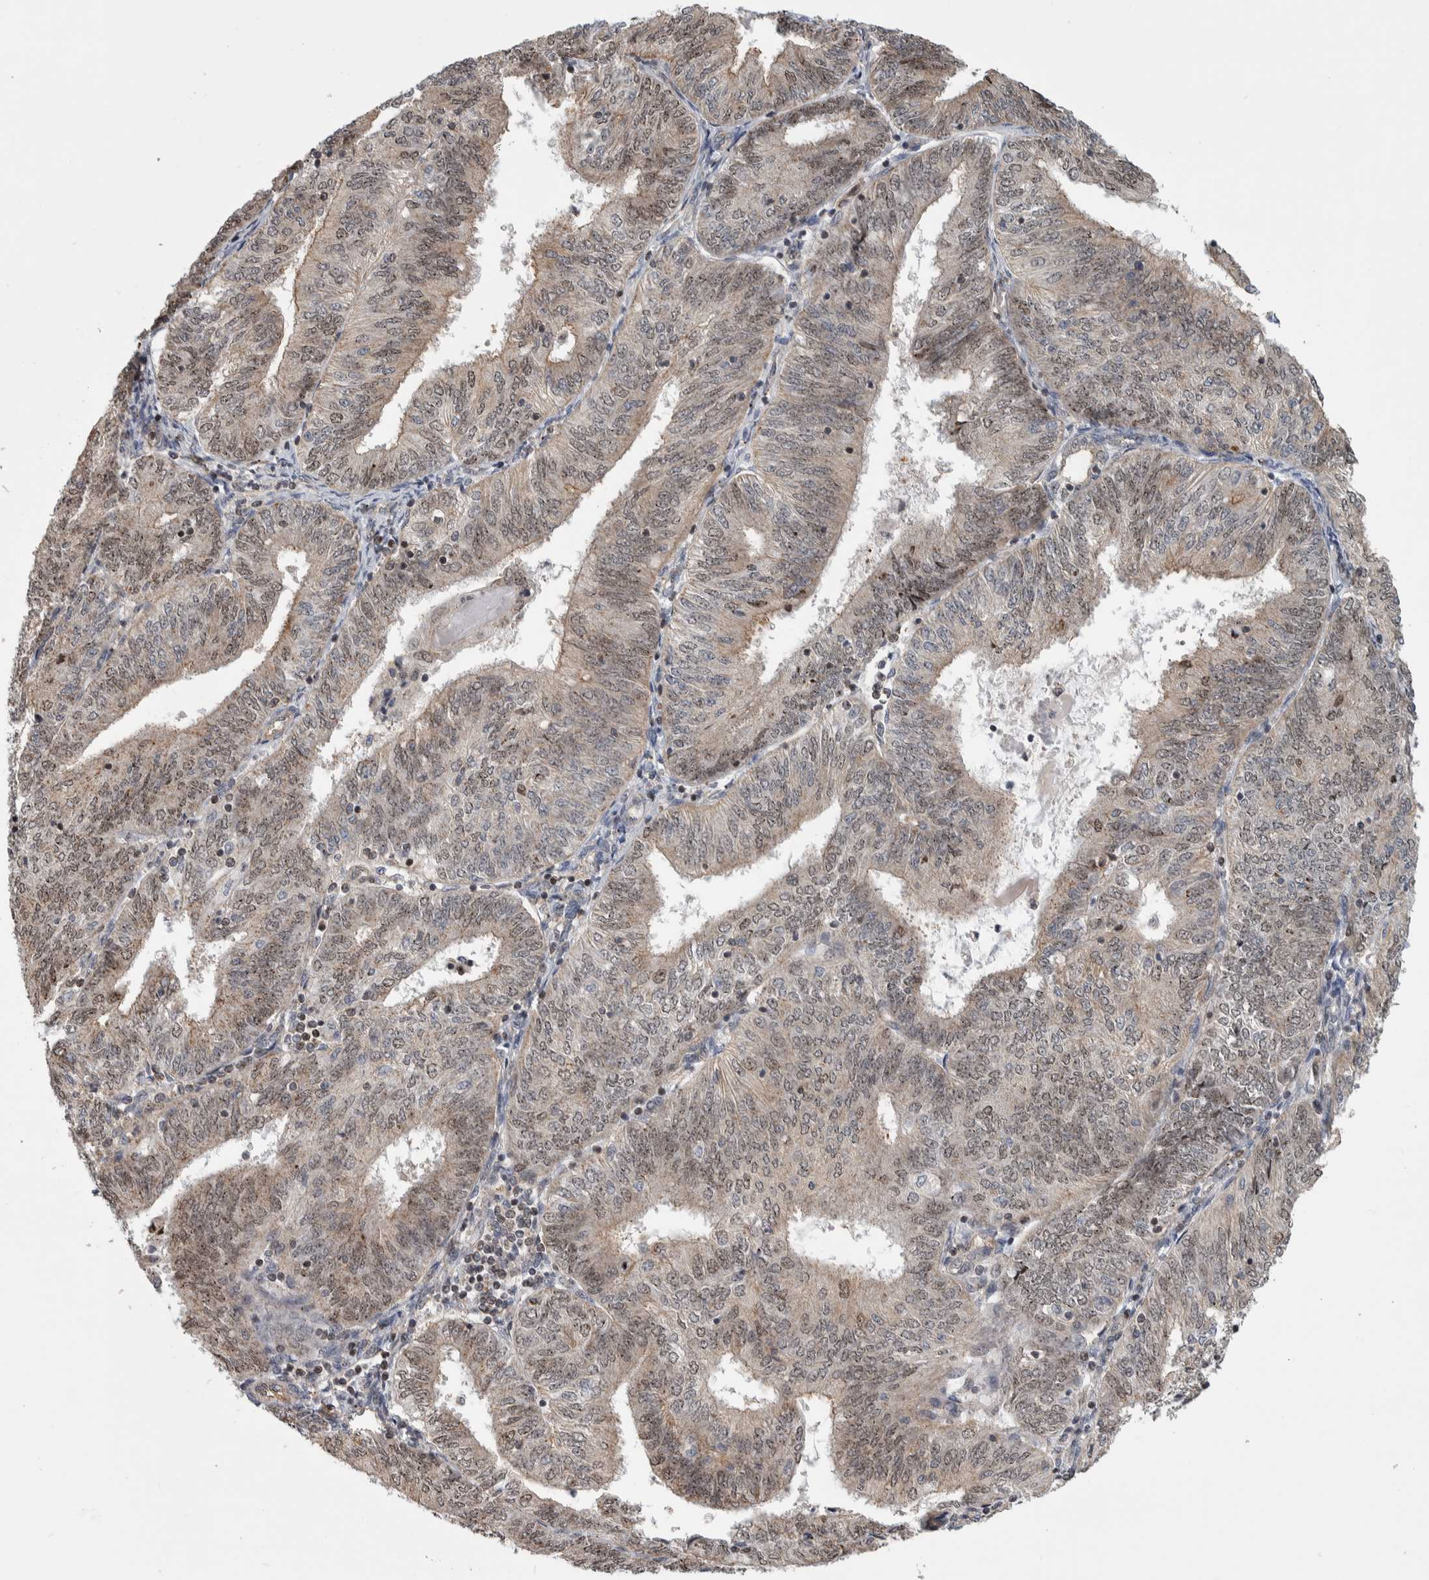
{"staining": {"intensity": "weak", "quantity": ">75%", "location": "cytoplasmic/membranous"}, "tissue": "endometrial cancer", "cell_type": "Tumor cells", "image_type": "cancer", "snomed": [{"axis": "morphology", "description": "Adenocarcinoma, NOS"}, {"axis": "topography", "description": "Endometrium"}], "caption": "This image displays immunohistochemistry staining of human endometrial cancer (adenocarcinoma), with low weak cytoplasmic/membranous expression in approximately >75% of tumor cells.", "gene": "MSL1", "patient": {"sex": "female", "age": 58}}